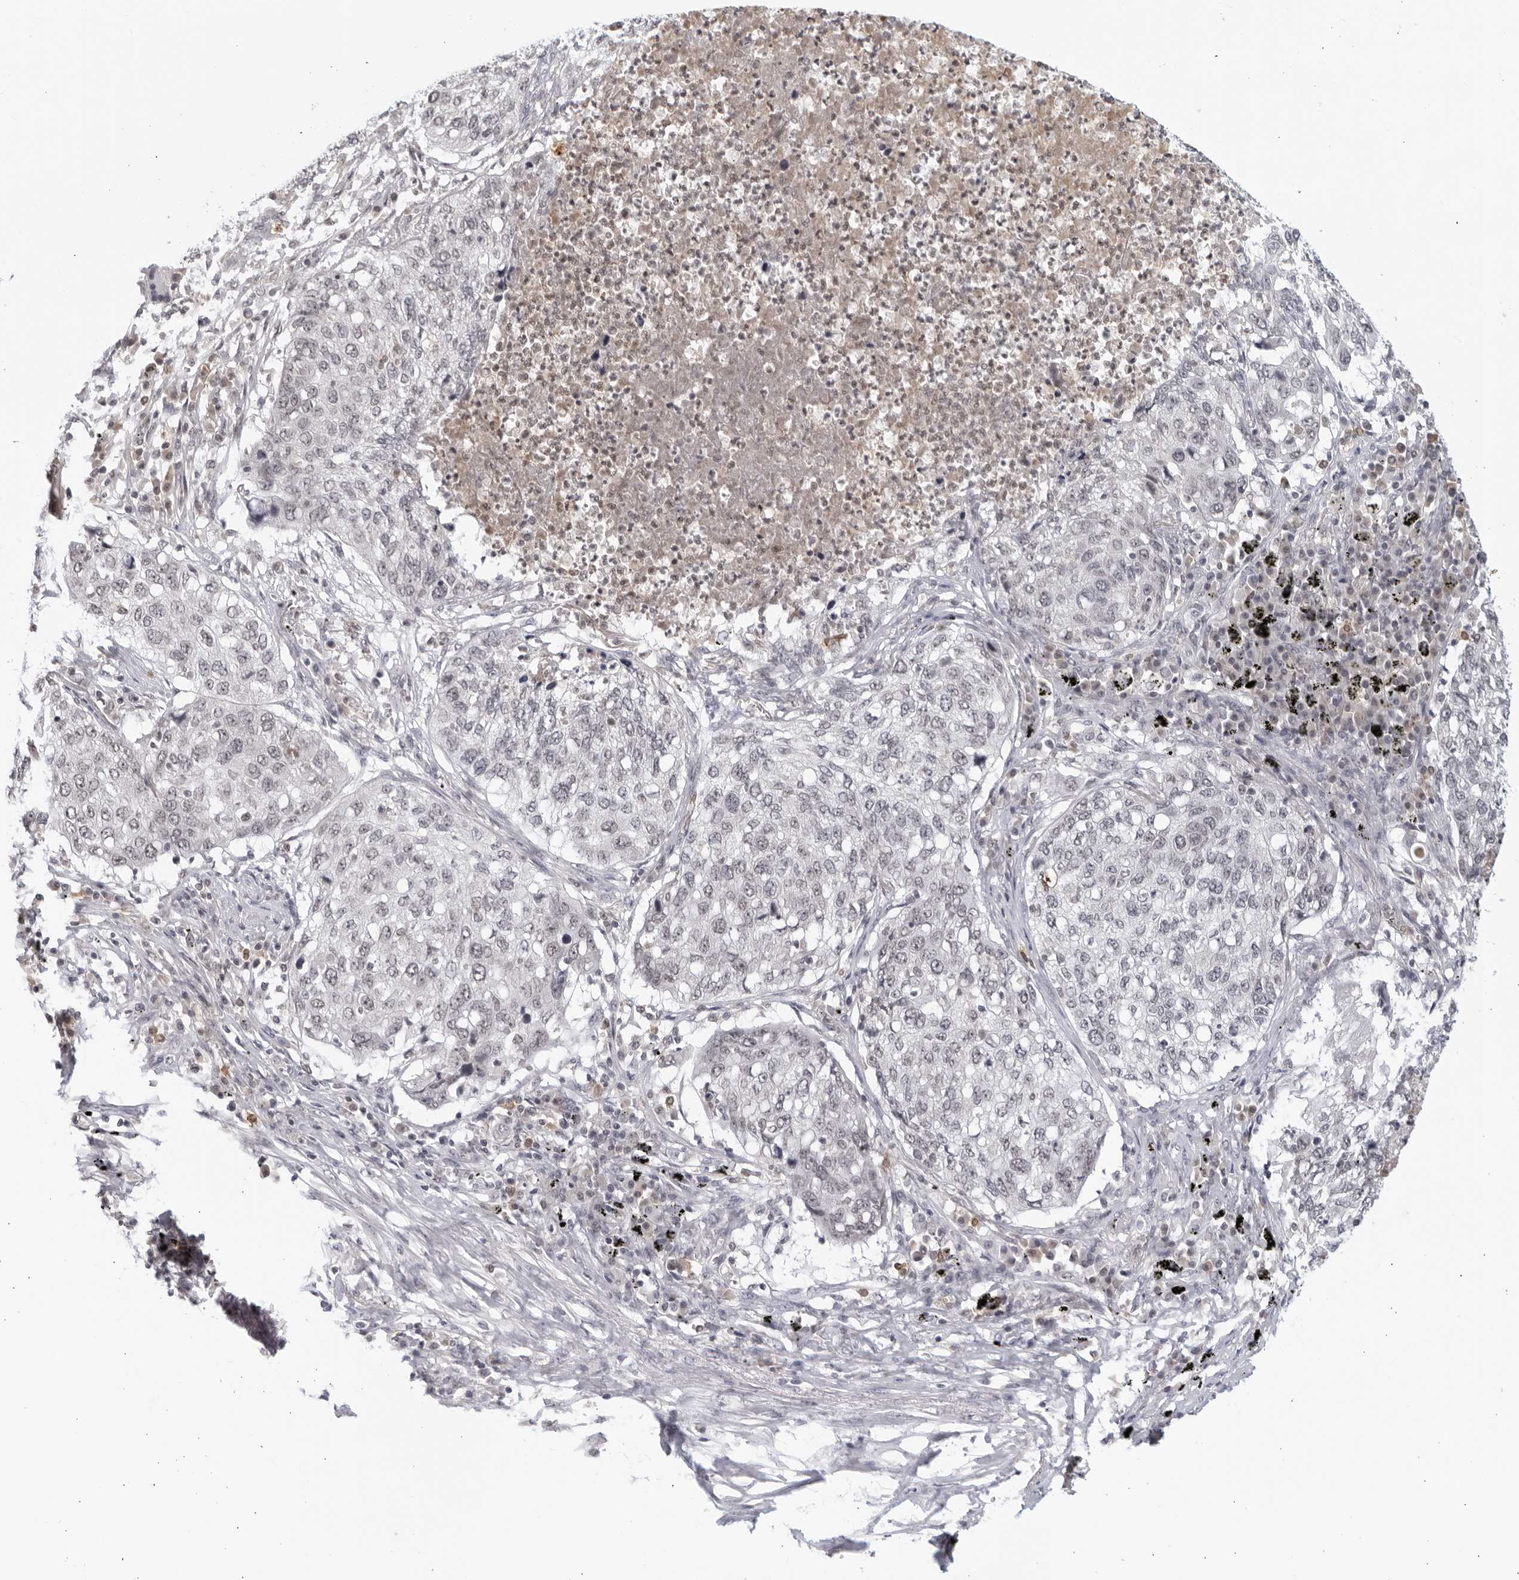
{"staining": {"intensity": "negative", "quantity": "none", "location": "none"}, "tissue": "lung cancer", "cell_type": "Tumor cells", "image_type": "cancer", "snomed": [{"axis": "morphology", "description": "Squamous cell carcinoma, NOS"}, {"axis": "topography", "description": "Lung"}], "caption": "Tumor cells are negative for brown protein staining in lung cancer.", "gene": "RAB11FIP3", "patient": {"sex": "female", "age": 63}}